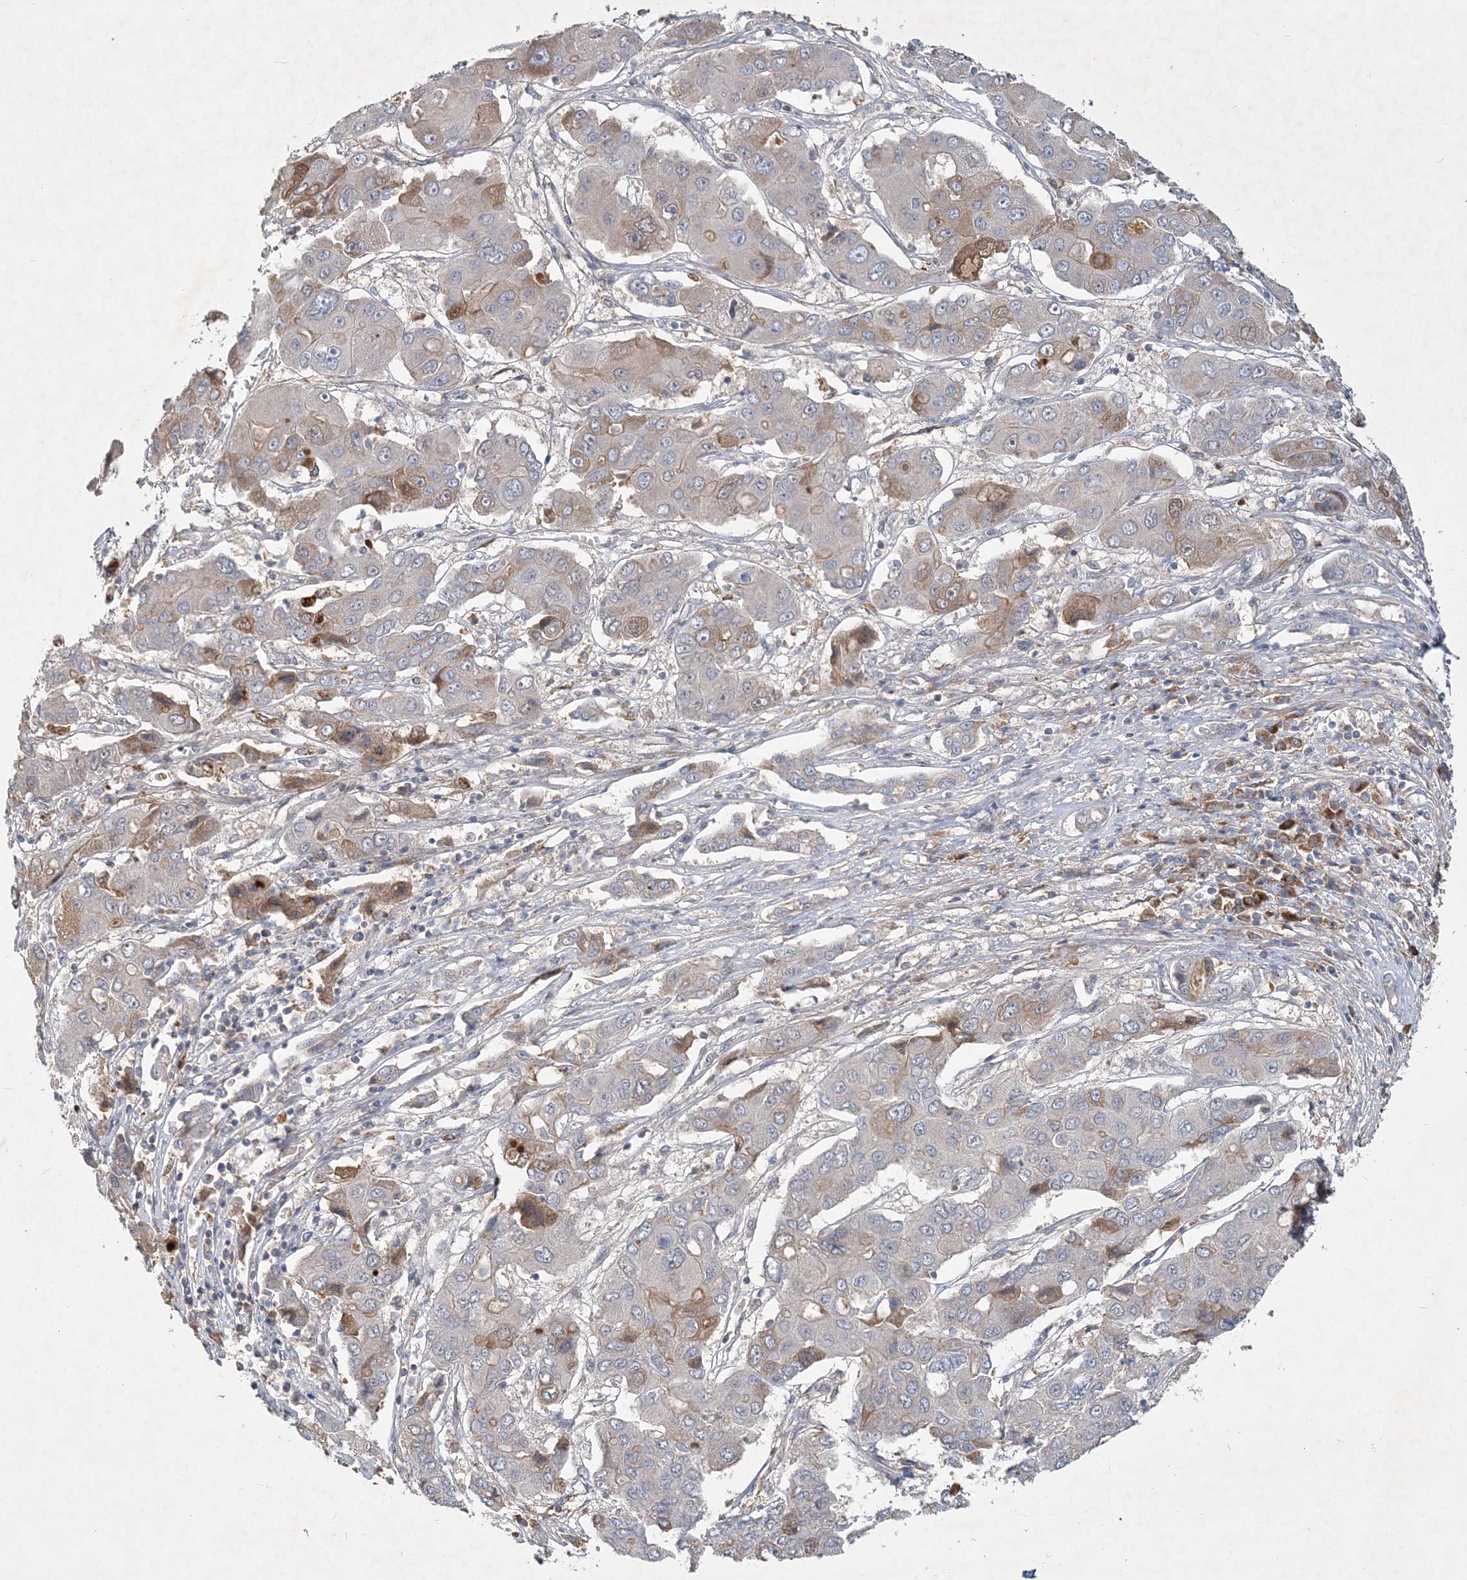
{"staining": {"intensity": "moderate", "quantity": "<25%", "location": "cytoplasmic/membranous"}, "tissue": "liver cancer", "cell_type": "Tumor cells", "image_type": "cancer", "snomed": [{"axis": "morphology", "description": "Cholangiocarcinoma"}, {"axis": "topography", "description": "Liver"}], "caption": "Protein staining by IHC shows moderate cytoplasmic/membranous staining in about <25% of tumor cells in liver cholangiocarcinoma. Using DAB (brown) and hematoxylin (blue) stains, captured at high magnification using brightfield microscopy.", "gene": "RNF25", "patient": {"sex": "male", "age": 67}}